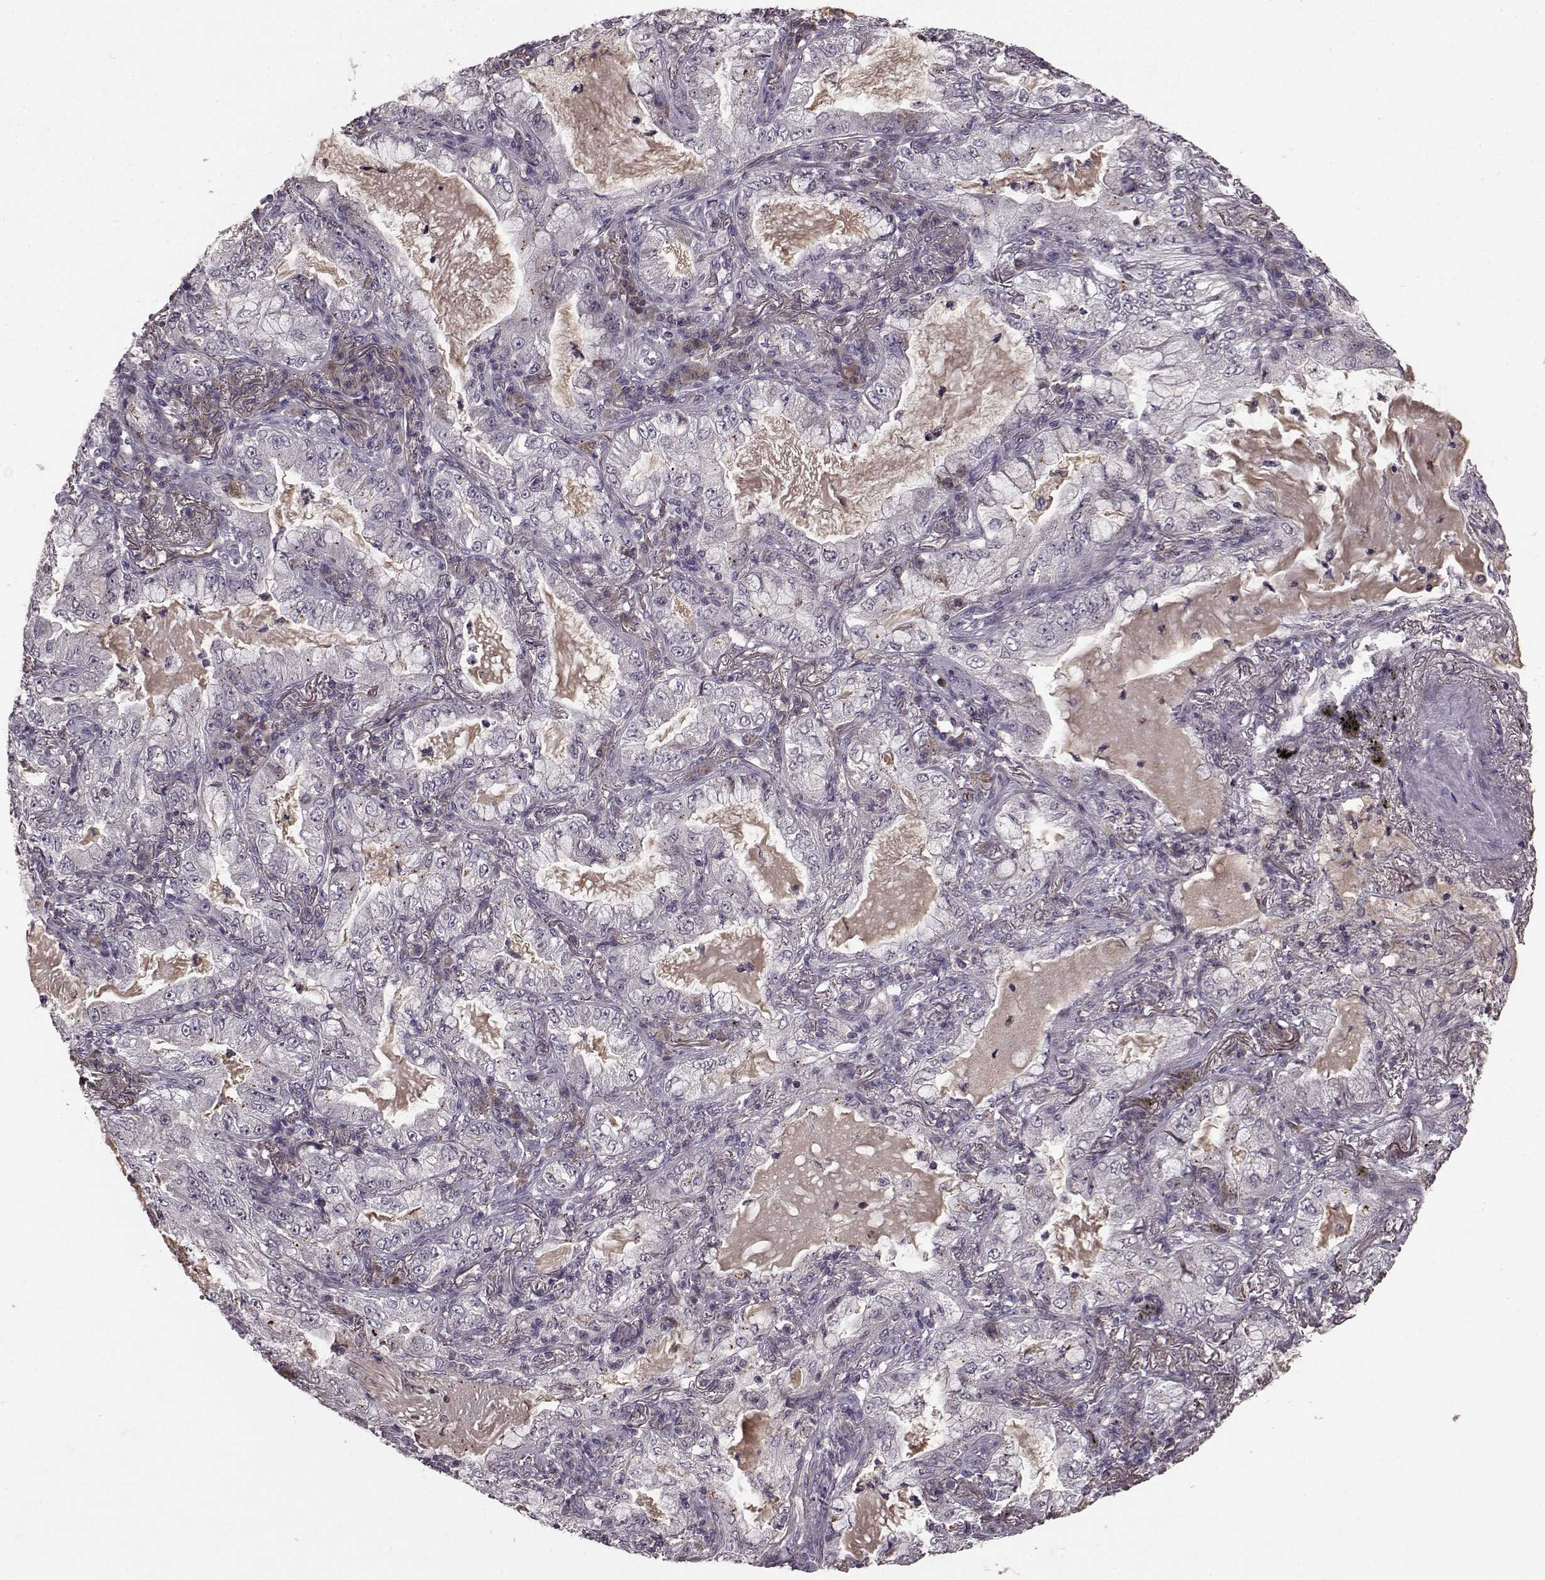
{"staining": {"intensity": "negative", "quantity": "none", "location": "none"}, "tissue": "lung cancer", "cell_type": "Tumor cells", "image_type": "cancer", "snomed": [{"axis": "morphology", "description": "Adenocarcinoma, NOS"}, {"axis": "topography", "description": "Lung"}], "caption": "The immunohistochemistry photomicrograph has no significant expression in tumor cells of lung cancer (adenocarcinoma) tissue.", "gene": "NRL", "patient": {"sex": "female", "age": 73}}